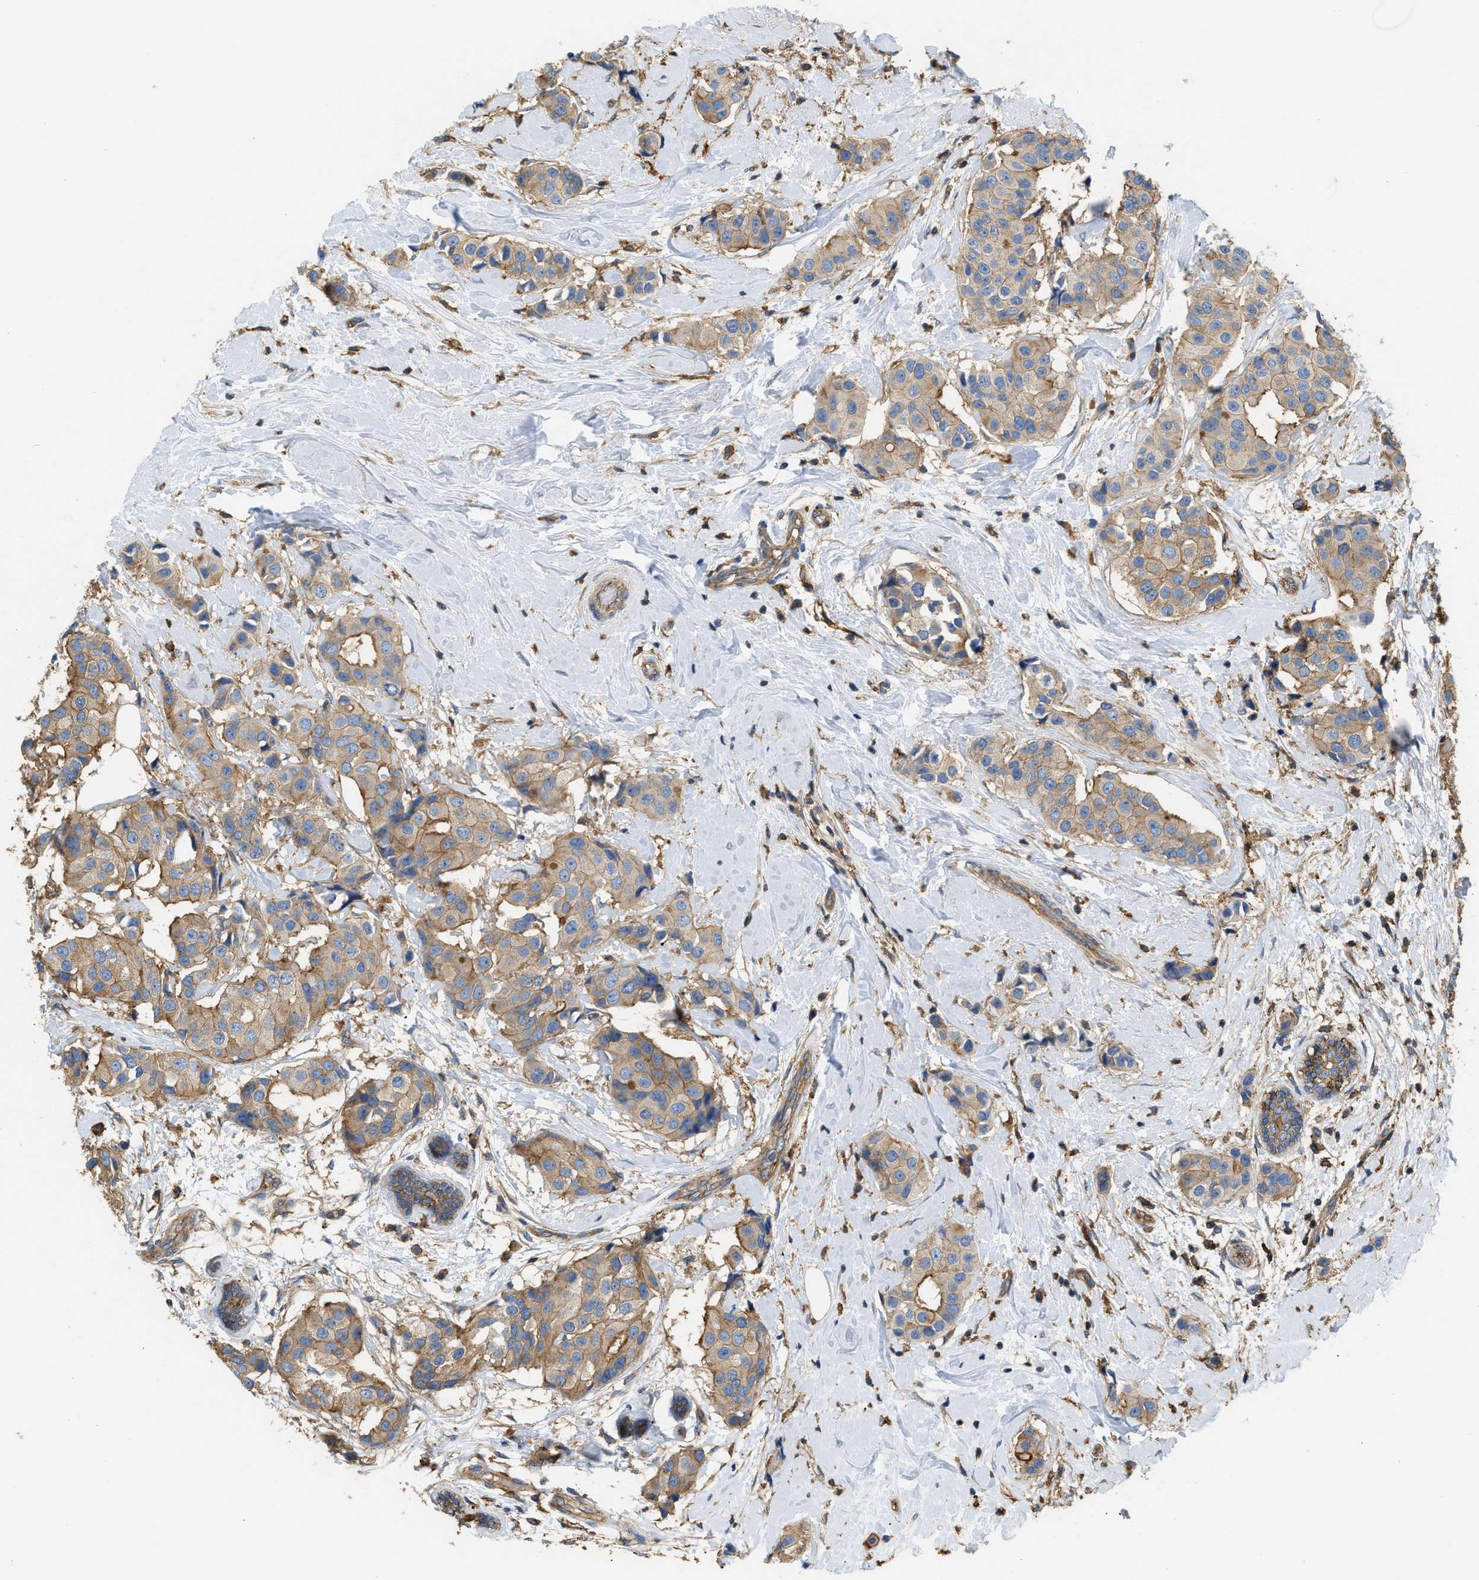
{"staining": {"intensity": "moderate", "quantity": ">75%", "location": "cytoplasmic/membranous"}, "tissue": "breast cancer", "cell_type": "Tumor cells", "image_type": "cancer", "snomed": [{"axis": "morphology", "description": "Normal tissue, NOS"}, {"axis": "morphology", "description": "Duct carcinoma"}, {"axis": "topography", "description": "Breast"}], "caption": "The immunohistochemical stain shows moderate cytoplasmic/membranous positivity in tumor cells of infiltrating ductal carcinoma (breast) tissue.", "gene": "GNB4", "patient": {"sex": "female", "age": 39}}